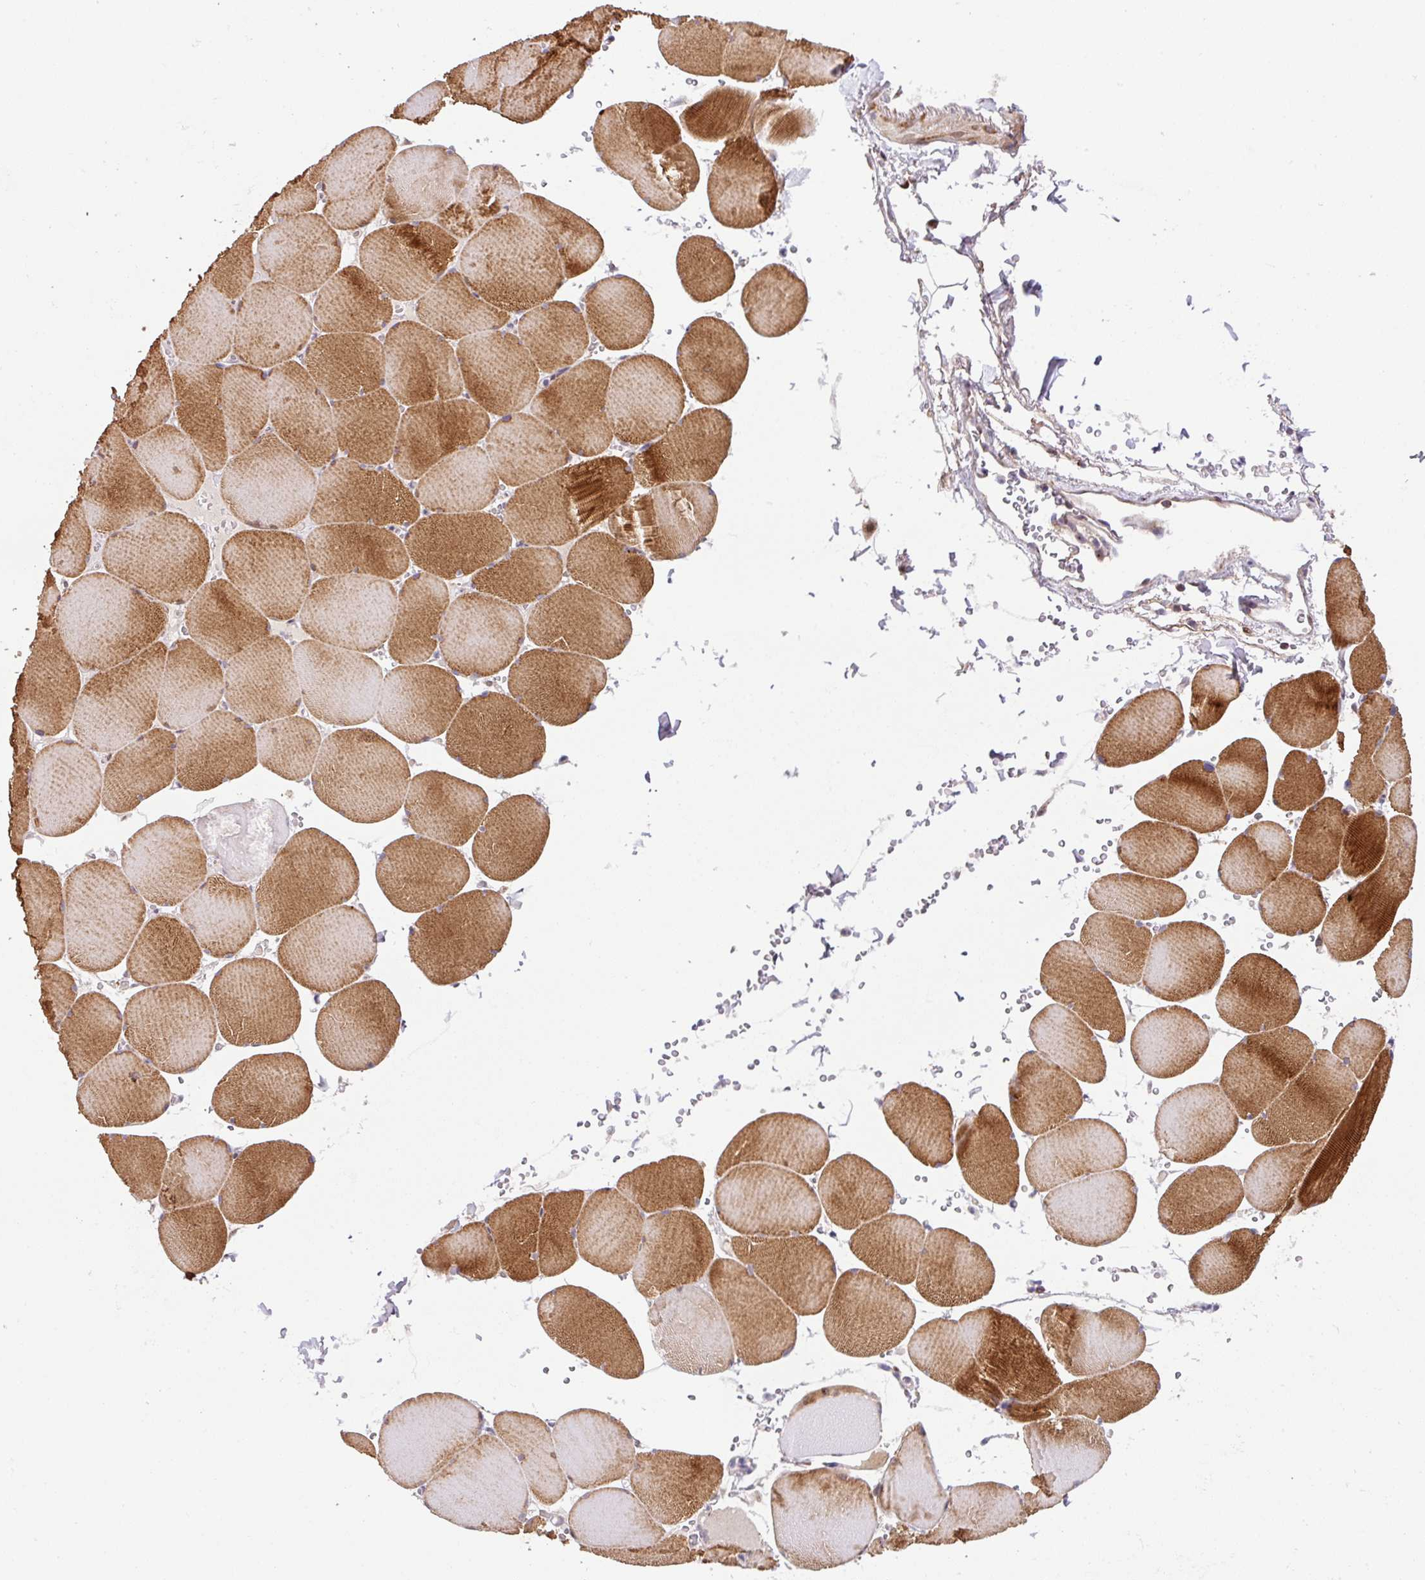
{"staining": {"intensity": "strong", "quantity": ">75%", "location": "cytoplasmic/membranous"}, "tissue": "skeletal muscle", "cell_type": "Myocytes", "image_type": "normal", "snomed": [{"axis": "morphology", "description": "Normal tissue, NOS"}, {"axis": "topography", "description": "Skeletal muscle"}, {"axis": "topography", "description": "Head-Neck"}], "caption": "High-power microscopy captured an IHC image of normal skeletal muscle, revealing strong cytoplasmic/membranous staining in approximately >75% of myocytes. The protein of interest is stained brown, and the nuclei are stained in blue (DAB (3,3'-diaminobenzidine) IHC with brightfield microscopy, high magnification).", "gene": "ENSG00000269547", "patient": {"sex": "male", "age": 66}}